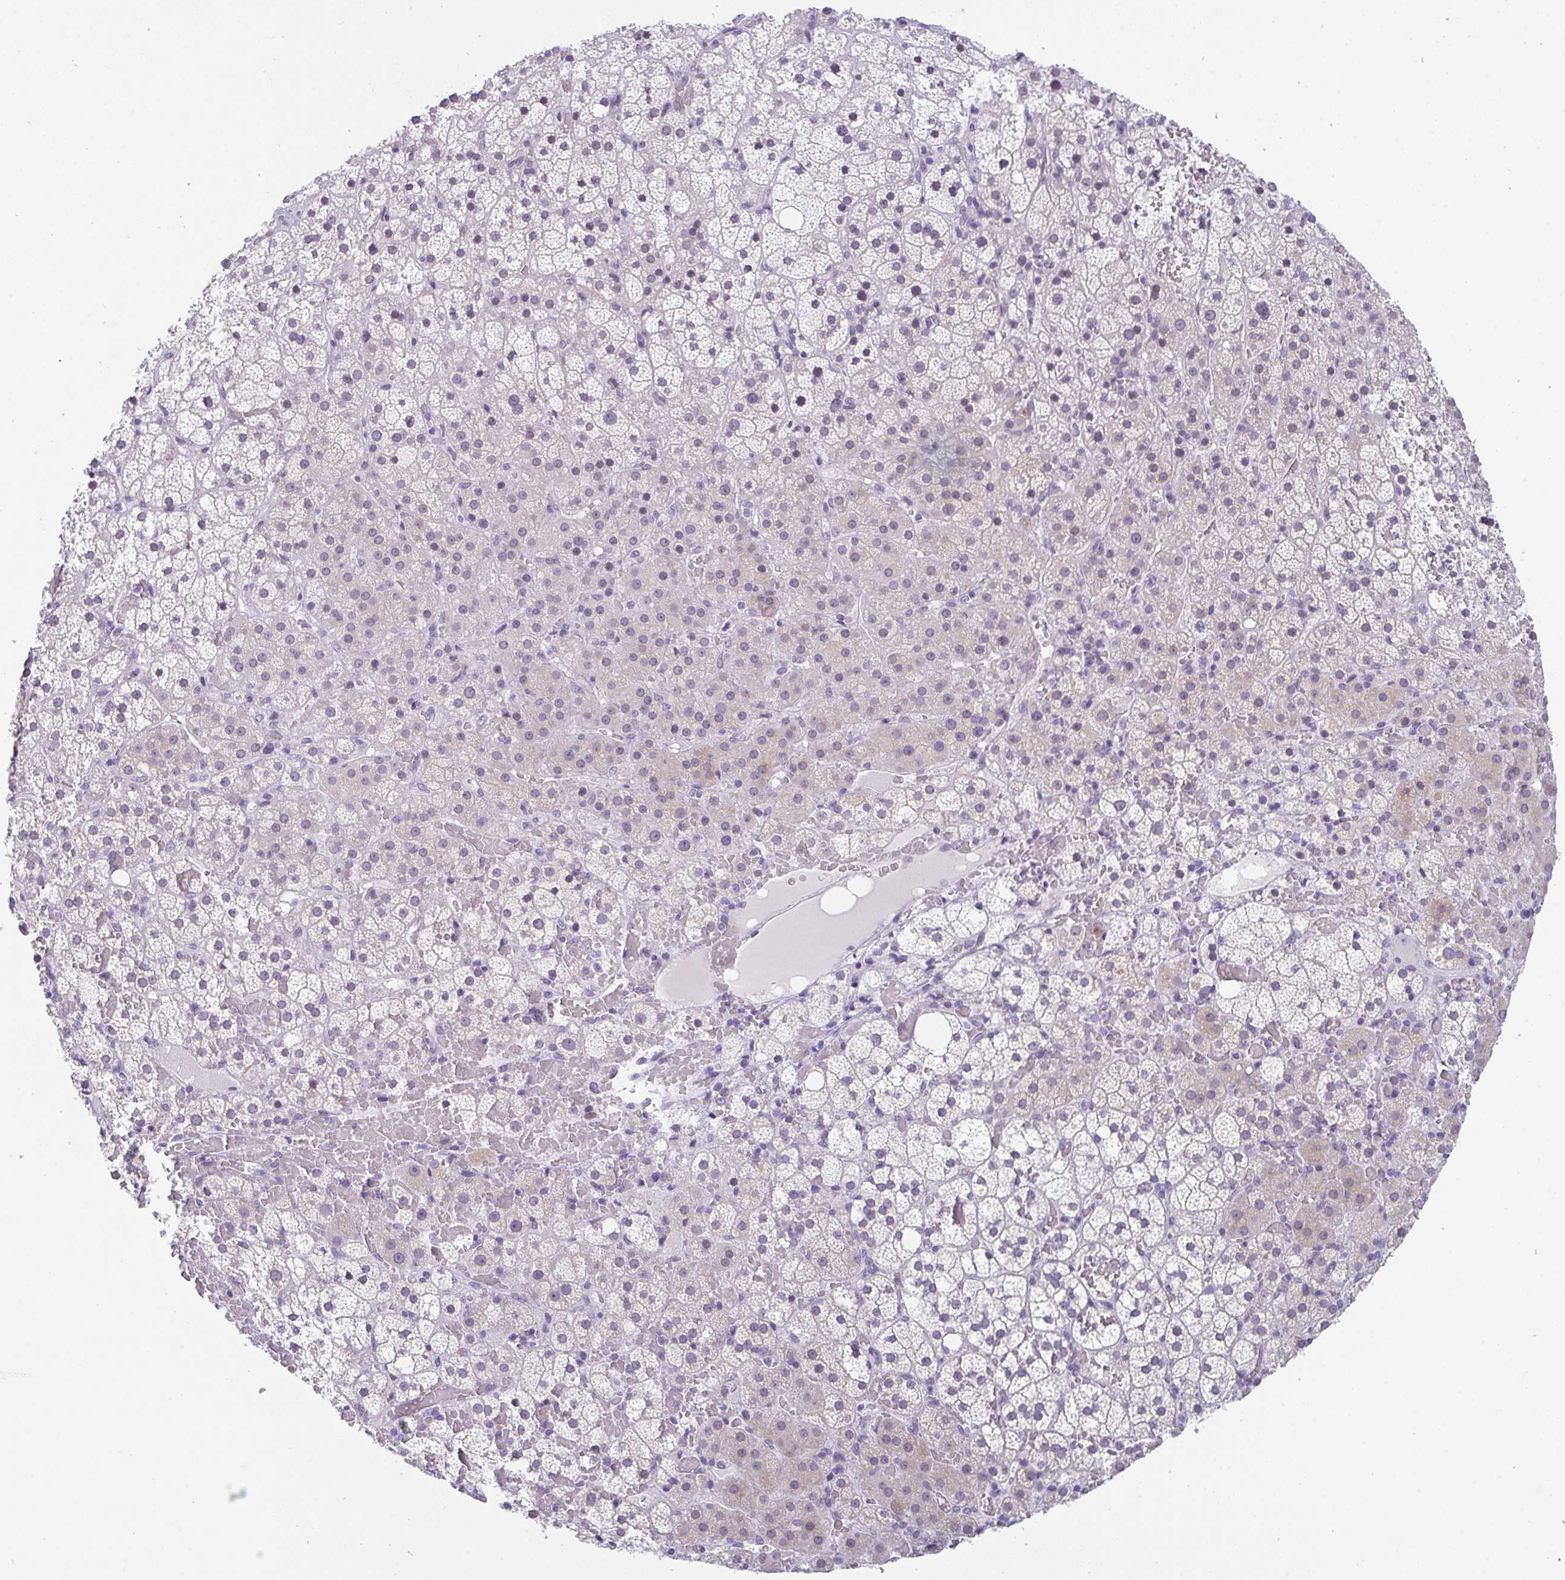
{"staining": {"intensity": "weak", "quantity": "<25%", "location": "nuclear"}, "tissue": "adrenal gland", "cell_type": "Glandular cells", "image_type": "normal", "snomed": [{"axis": "morphology", "description": "Normal tissue, NOS"}, {"axis": "topography", "description": "Adrenal gland"}], "caption": "Immunohistochemistry (IHC) histopathology image of normal adrenal gland: human adrenal gland stained with DAB reveals no significant protein expression in glandular cells.", "gene": "BMAL2", "patient": {"sex": "male", "age": 53}}